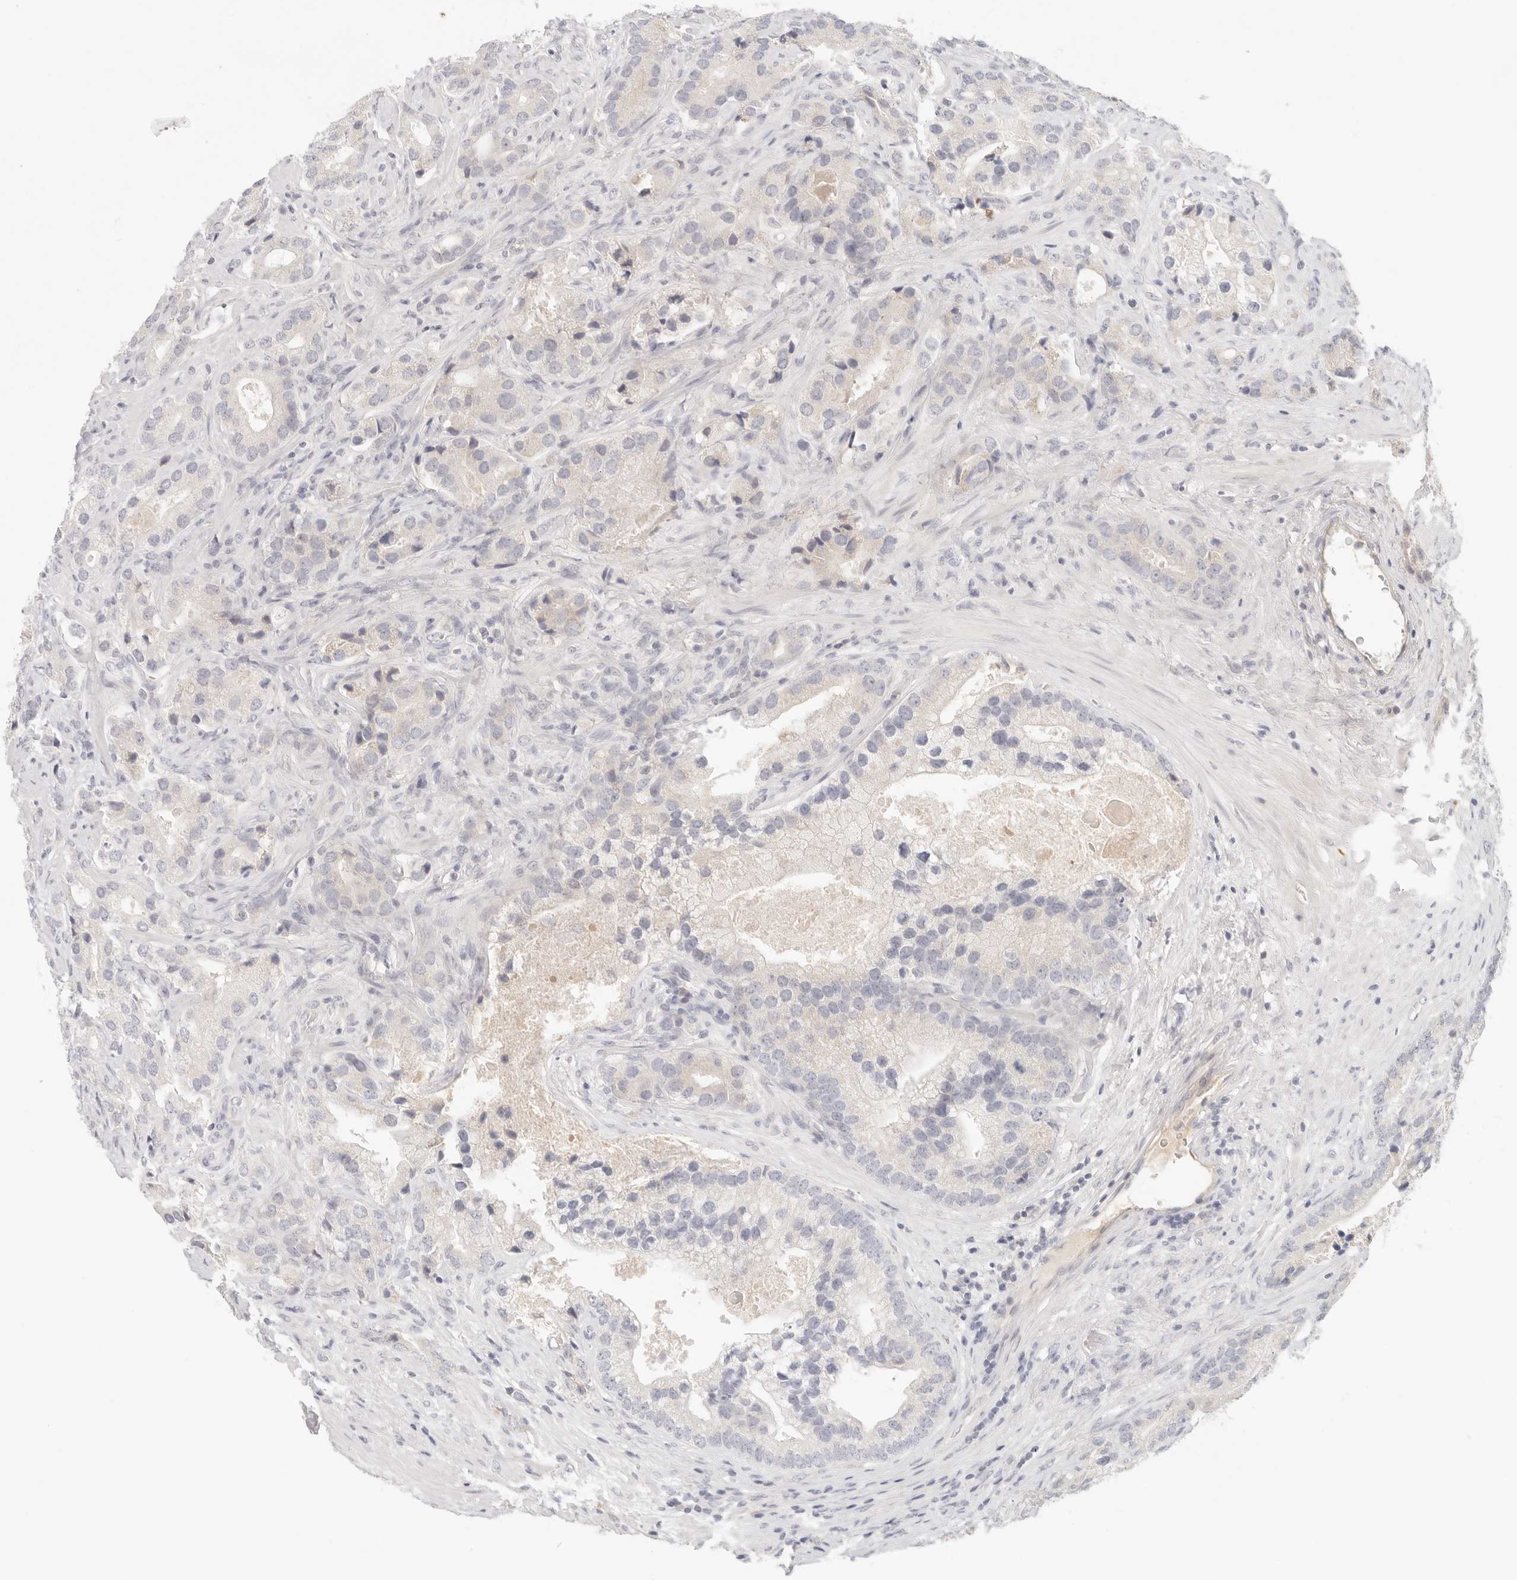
{"staining": {"intensity": "negative", "quantity": "none", "location": "none"}, "tissue": "prostate cancer", "cell_type": "Tumor cells", "image_type": "cancer", "snomed": [{"axis": "morphology", "description": "Adenocarcinoma, High grade"}, {"axis": "topography", "description": "Prostate"}], "caption": "Tumor cells are negative for brown protein staining in prostate cancer (adenocarcinoma (high-grade)).", "gene": "SPHK1", "patient": {"sex": "male", "age": 70}}